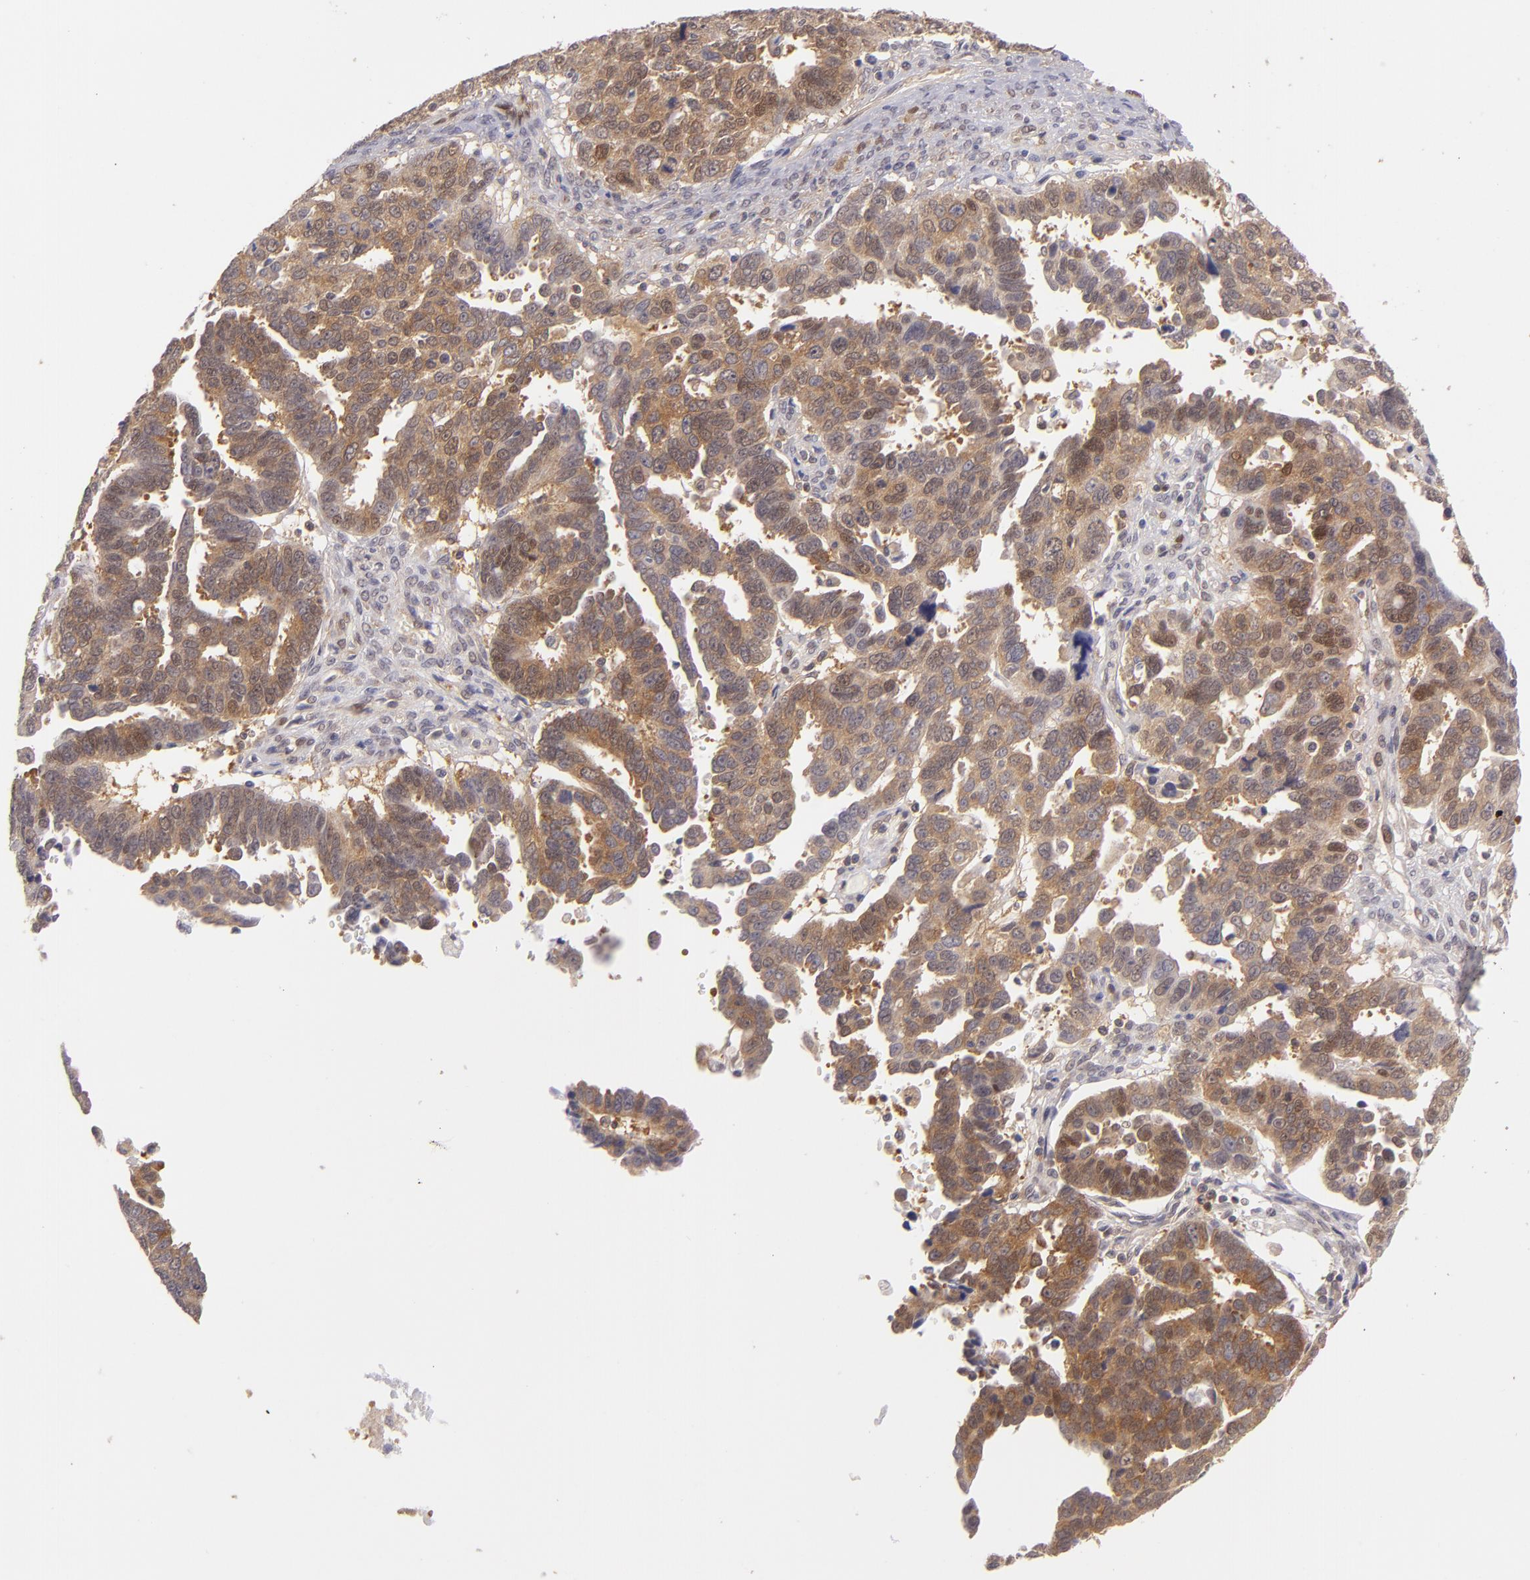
{"staining": {"intensity": "strong", "quantity": ">75%", "location": "cytoplasmic/membranous"}, "tissue": "ovarian cancer", "cell_type": "Tumor cells", "image_type": "cancer", "snomed": [{"axis": "morphology", "description": "Carcinoma, endometroid"}, {"axis": "morphology", "description": "Cystadenocarcinoma, serous, NOS"}, {"axis": "topography", "description": "Ovary"}], "caption": "Protein staining shows strong cytoplasmic/membranous expression in about >75% of tumor cells in ovarian endometroid carcinoma. (DAB (3,3'-diaminobenzidine) = brown stain, brightfield microscopy at high magnification).", "gene": "PTPN13", "patient": {"sex": "female", "age": 45}}